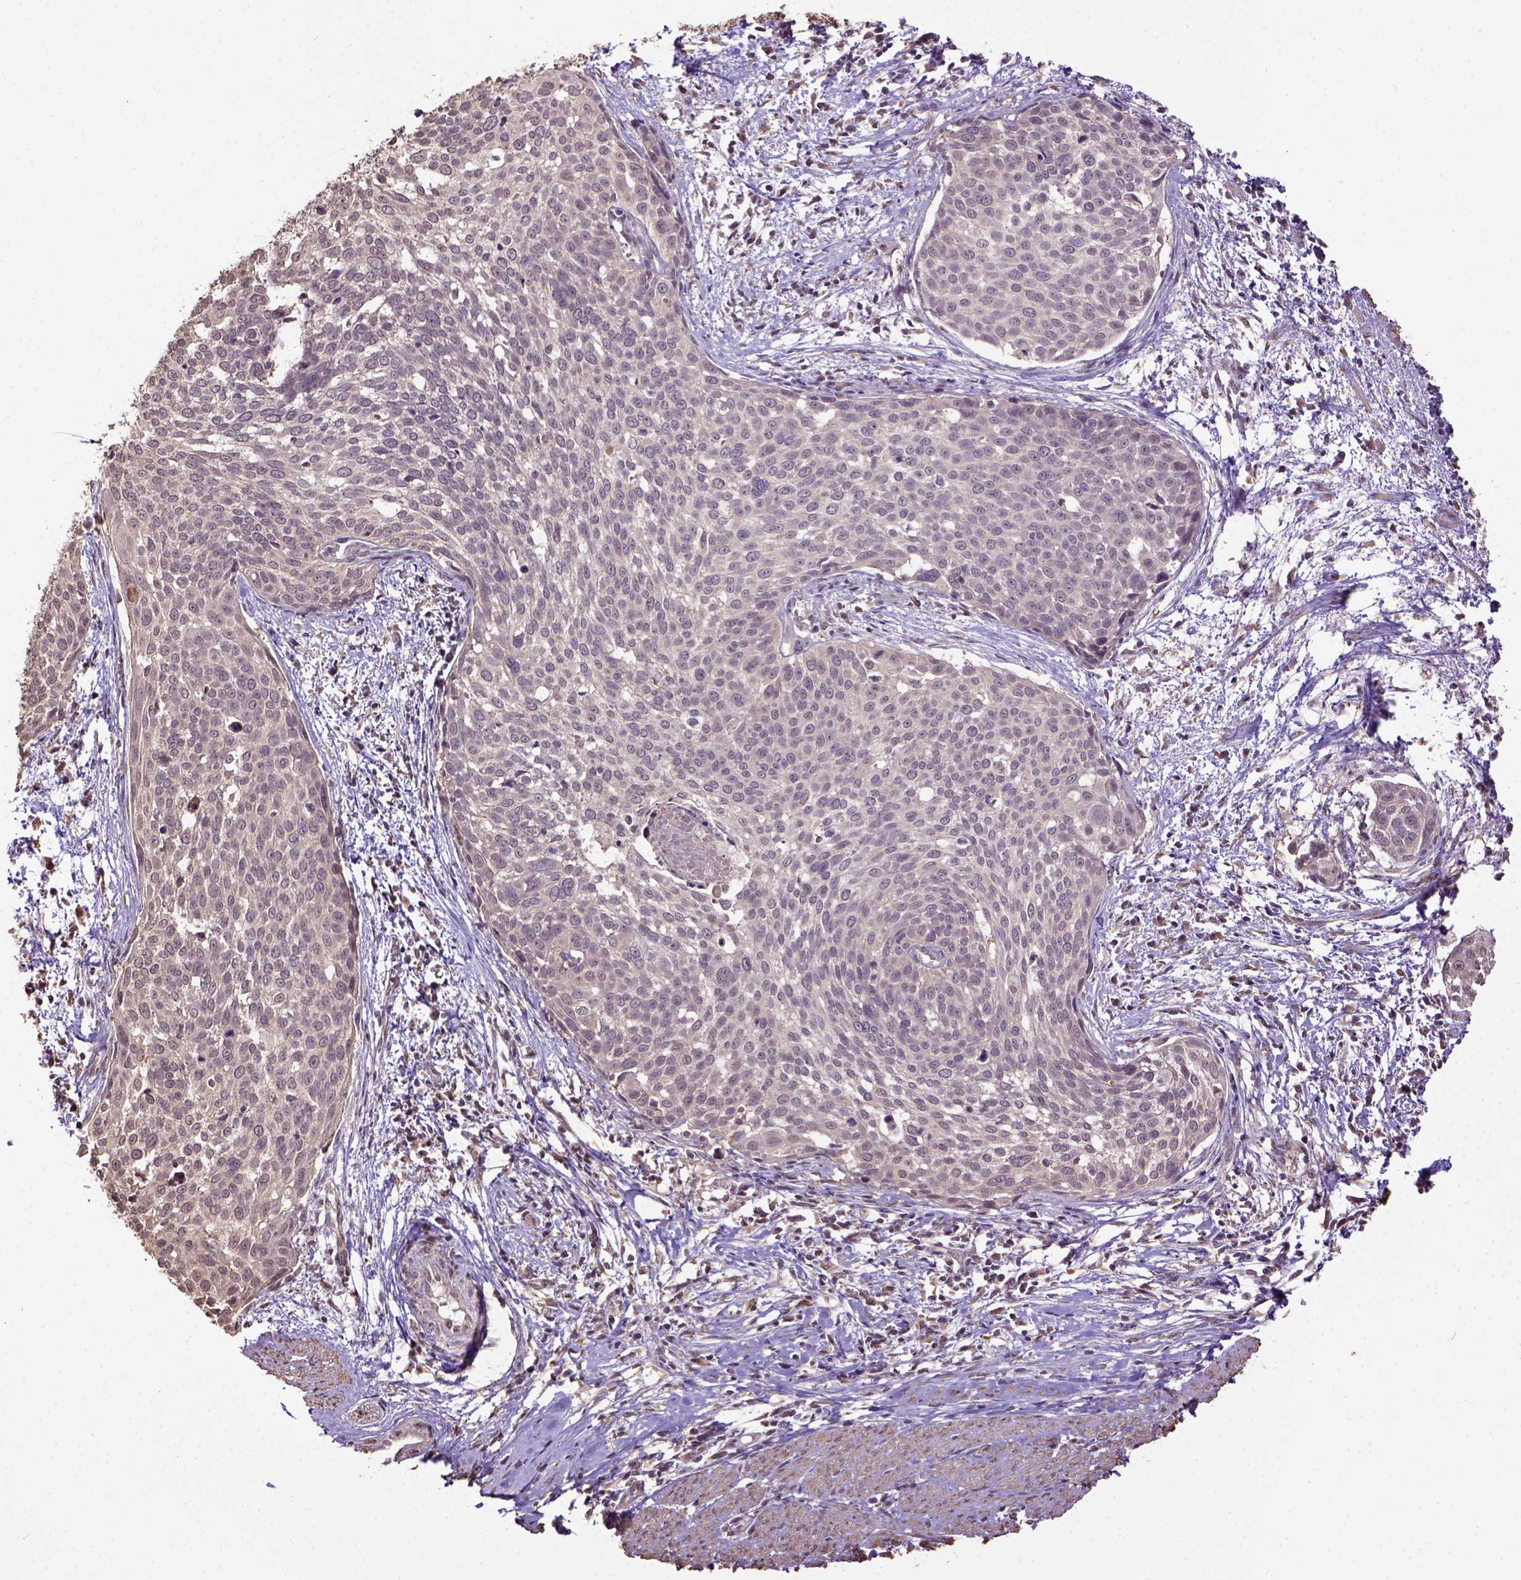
{"staining": {"intensity": "negative", "quantity": "none", "location": "none"}, "tissue": "cervical cancer", "cell_type": "Tumor cells", "image_type": "cancer", "snomed": [{"axis": "morphology", "description": "Squamous cell carcinoma, NOS"}, {"axis": "topography", "description": "Cervix"}], "caption": "Tumor cells show no significant staining in cervical cancer.", "gene": "WDR17", "patient": {"sex": "female", "age": 39}}